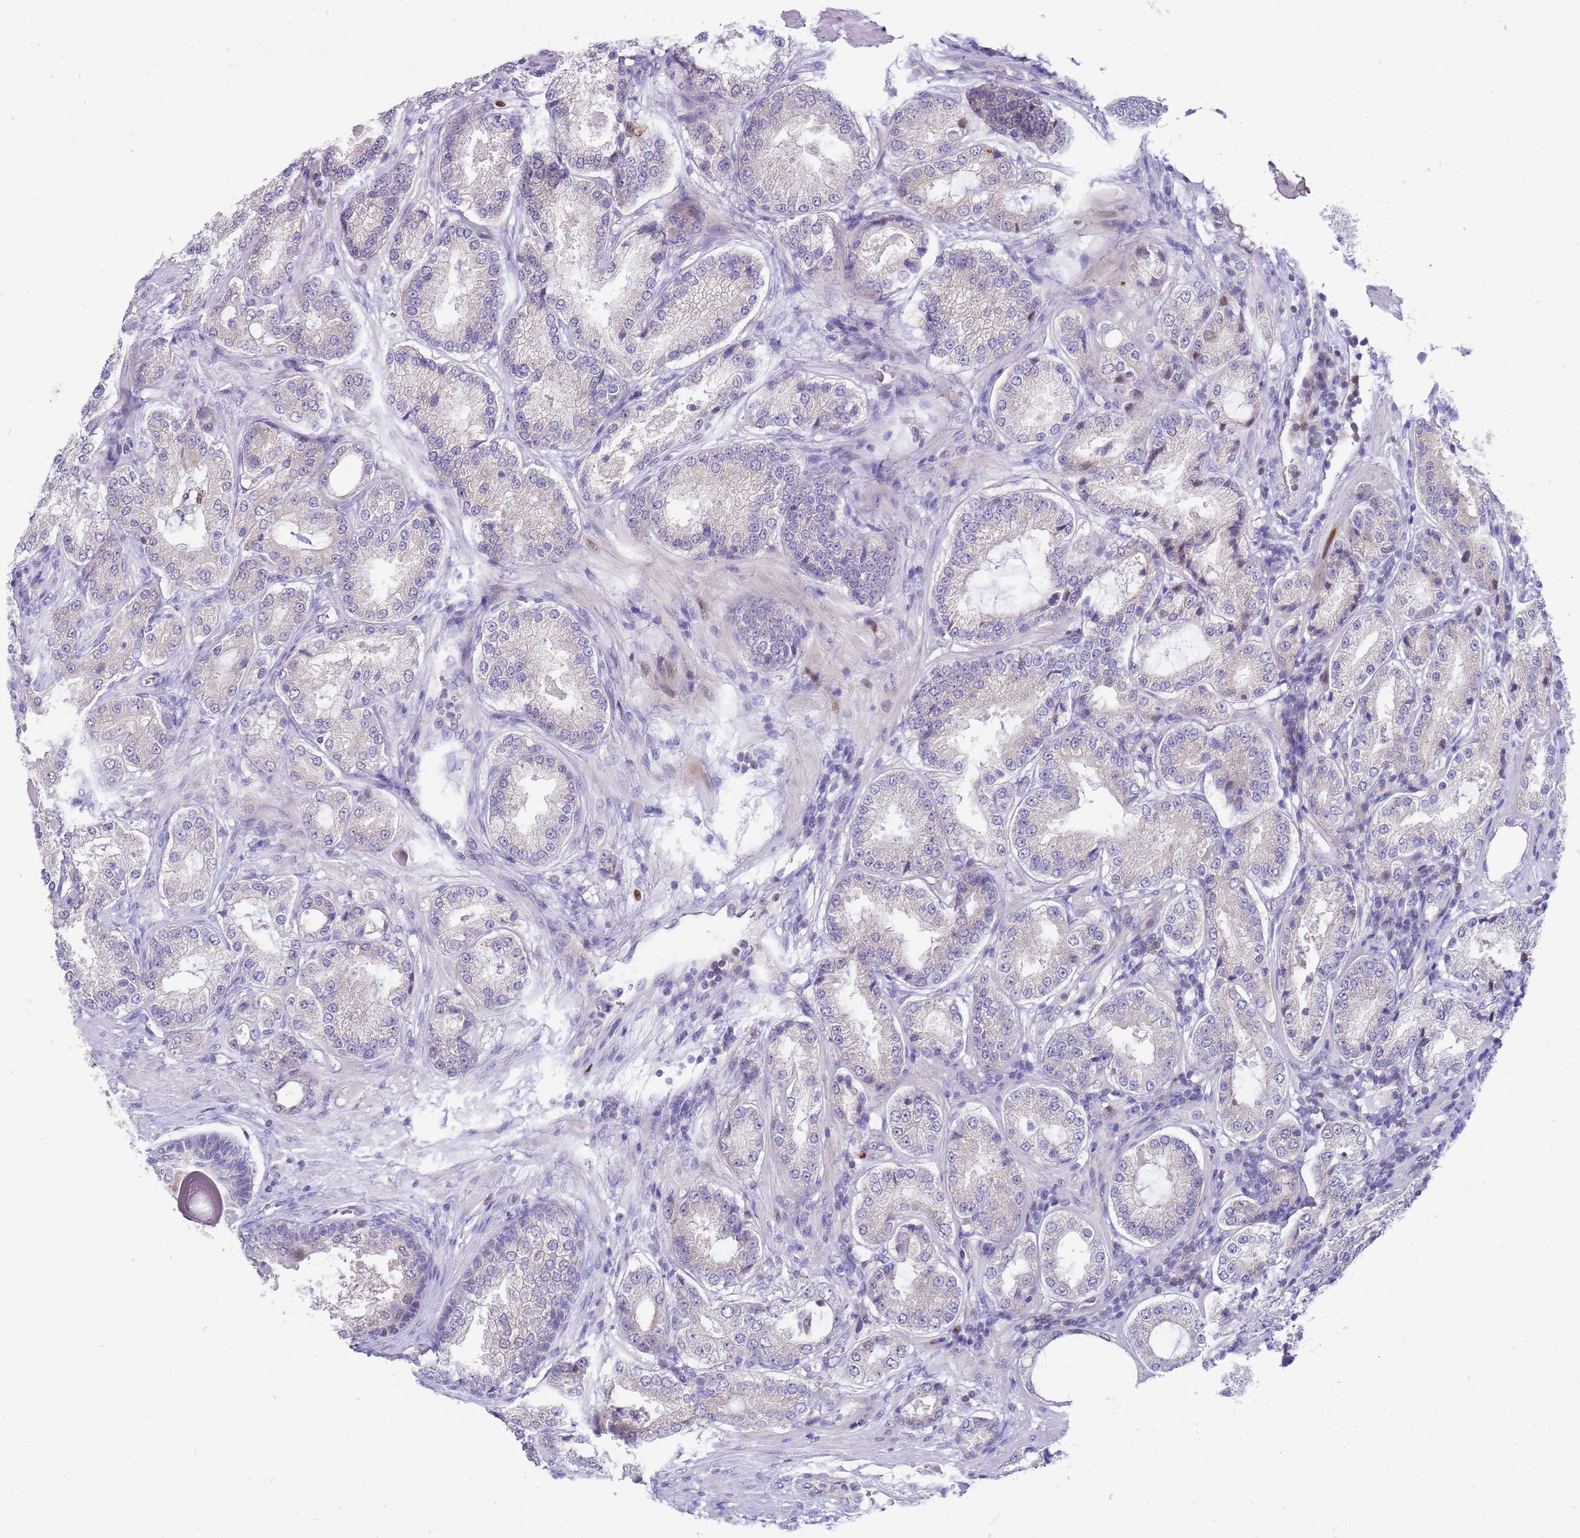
{"staining": {"intensity": "negative", "quantity": "none", "location": "none"}, "tissue": "prostate cancer", "cell_type": "Tumor cells", "image_type": "cancer", "snomed": [{"axis": "morphology", "description": "Adenocarcinoma, Low grade"}, {"axis": "topography", "description": "Prostate"}], "caption": "An immunohistochemistry (IHC) histopathology image of prostate cancer (low-grade adenocarcinoma) is shown. There is no staining in tumor cells of prostate cancer (low-grade adenocarcinoma). (Stains: DAB (3,3'-diaminobenzidine) immunohistochemistry (IHC) with hematoxylin counter stain, Microscopy: brightfield microscopy at high magnification).", "gene": "STK25", "patient": {"sex": "male", "age": 59}}